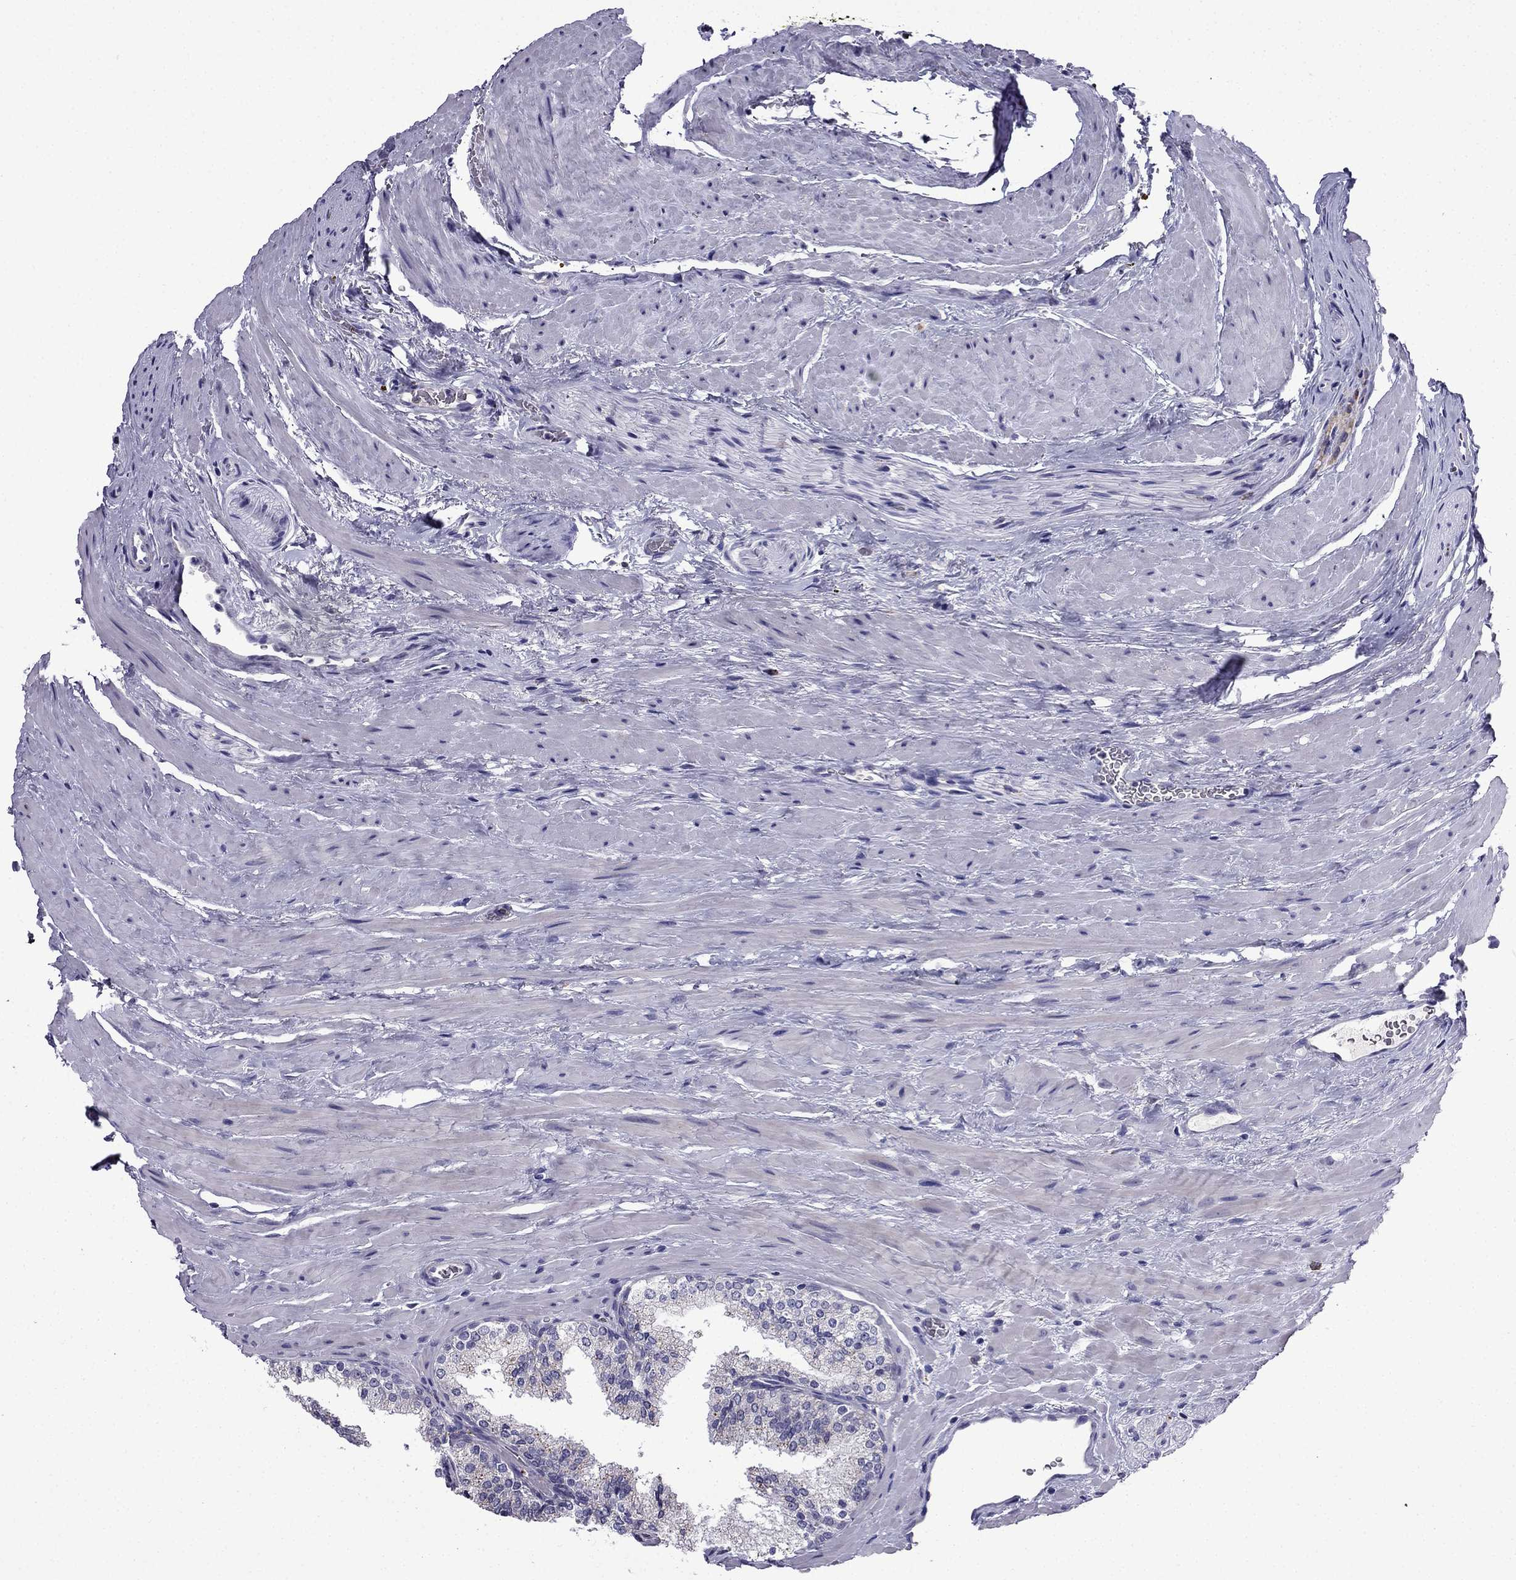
{"staining": {"intensity": "negative", "quantity": "none", "location": "none"}, "tissue": "prostate cancer", "cell_type": "Tumor cells", "image_type": "cancer", "snomed": [{"axis": "morphology", "description": "Adenocarcinoma, NOS"}, {"axis": "morphology", "description": "Adenocarcinoma, High grade"}, {"axis": "topography", "description": "Prostate"}], "caption": "This is an immunohistochemistry histopathology image of human prostate cancer (high-grade adenocarcinoma). There is no positivity in tumor cells.", "gene": "TSSK4", "patient": {"sex": "male", "age": 62}}